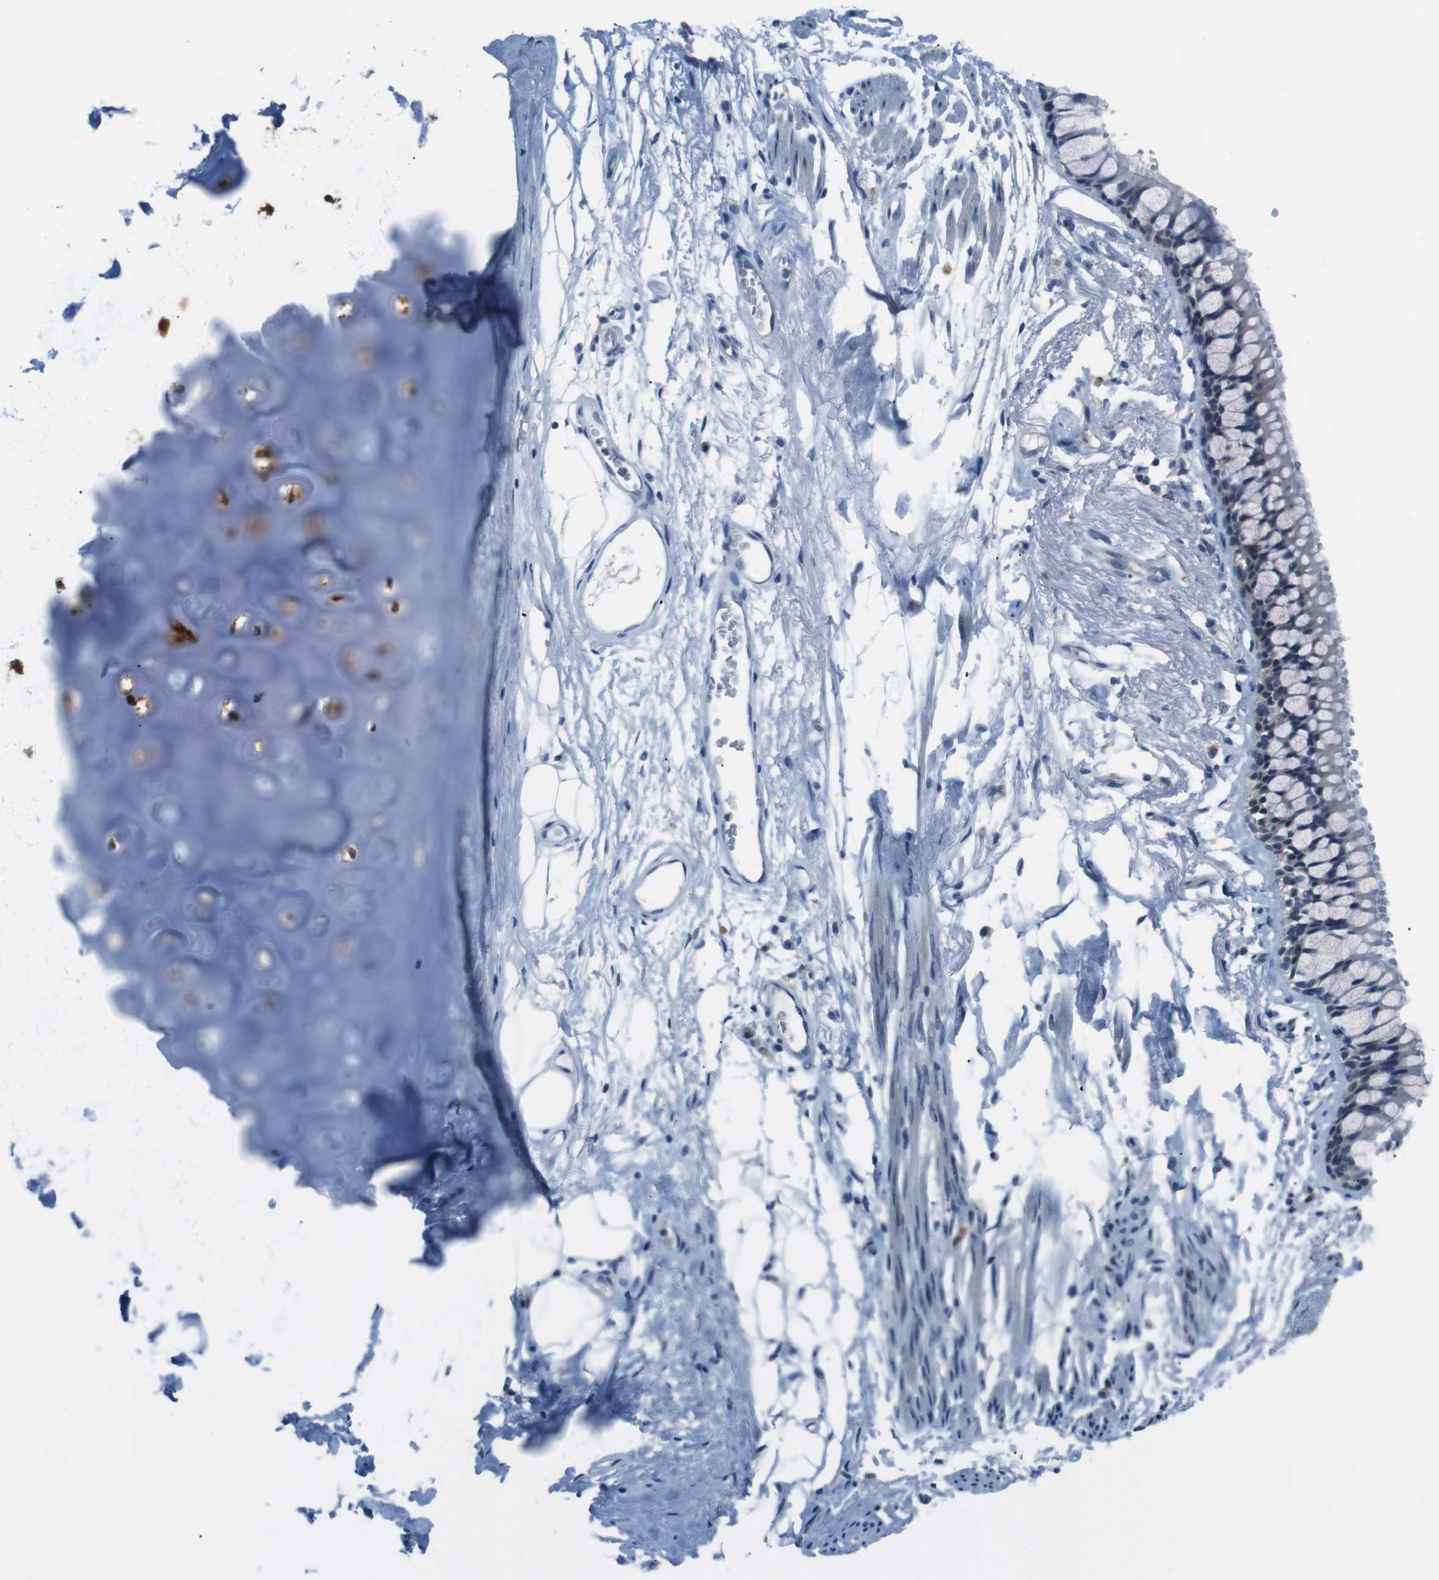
{"staining": {"intensity": "negative", "quantity": "none", "location": "none"}, "tissue": "adipose tissue", "cell_type": "Adipocytes", "image_type": "normal", "snomed": [{"axis": "morphology", "description": "Normal tissue, NOS"}, {"axis": "topography", "description": "Cartilage tissue"}, {"axis": "topography", "description": "Bronchus"}], "caption": "A high-resolution histopathology image shows immunohistochemistry (IHC) staining of normal adipose tissue, which shows no significant staining in adipocytes.", "gene": "NANOS2", "patient": {"sex": "female", "age": 73}}